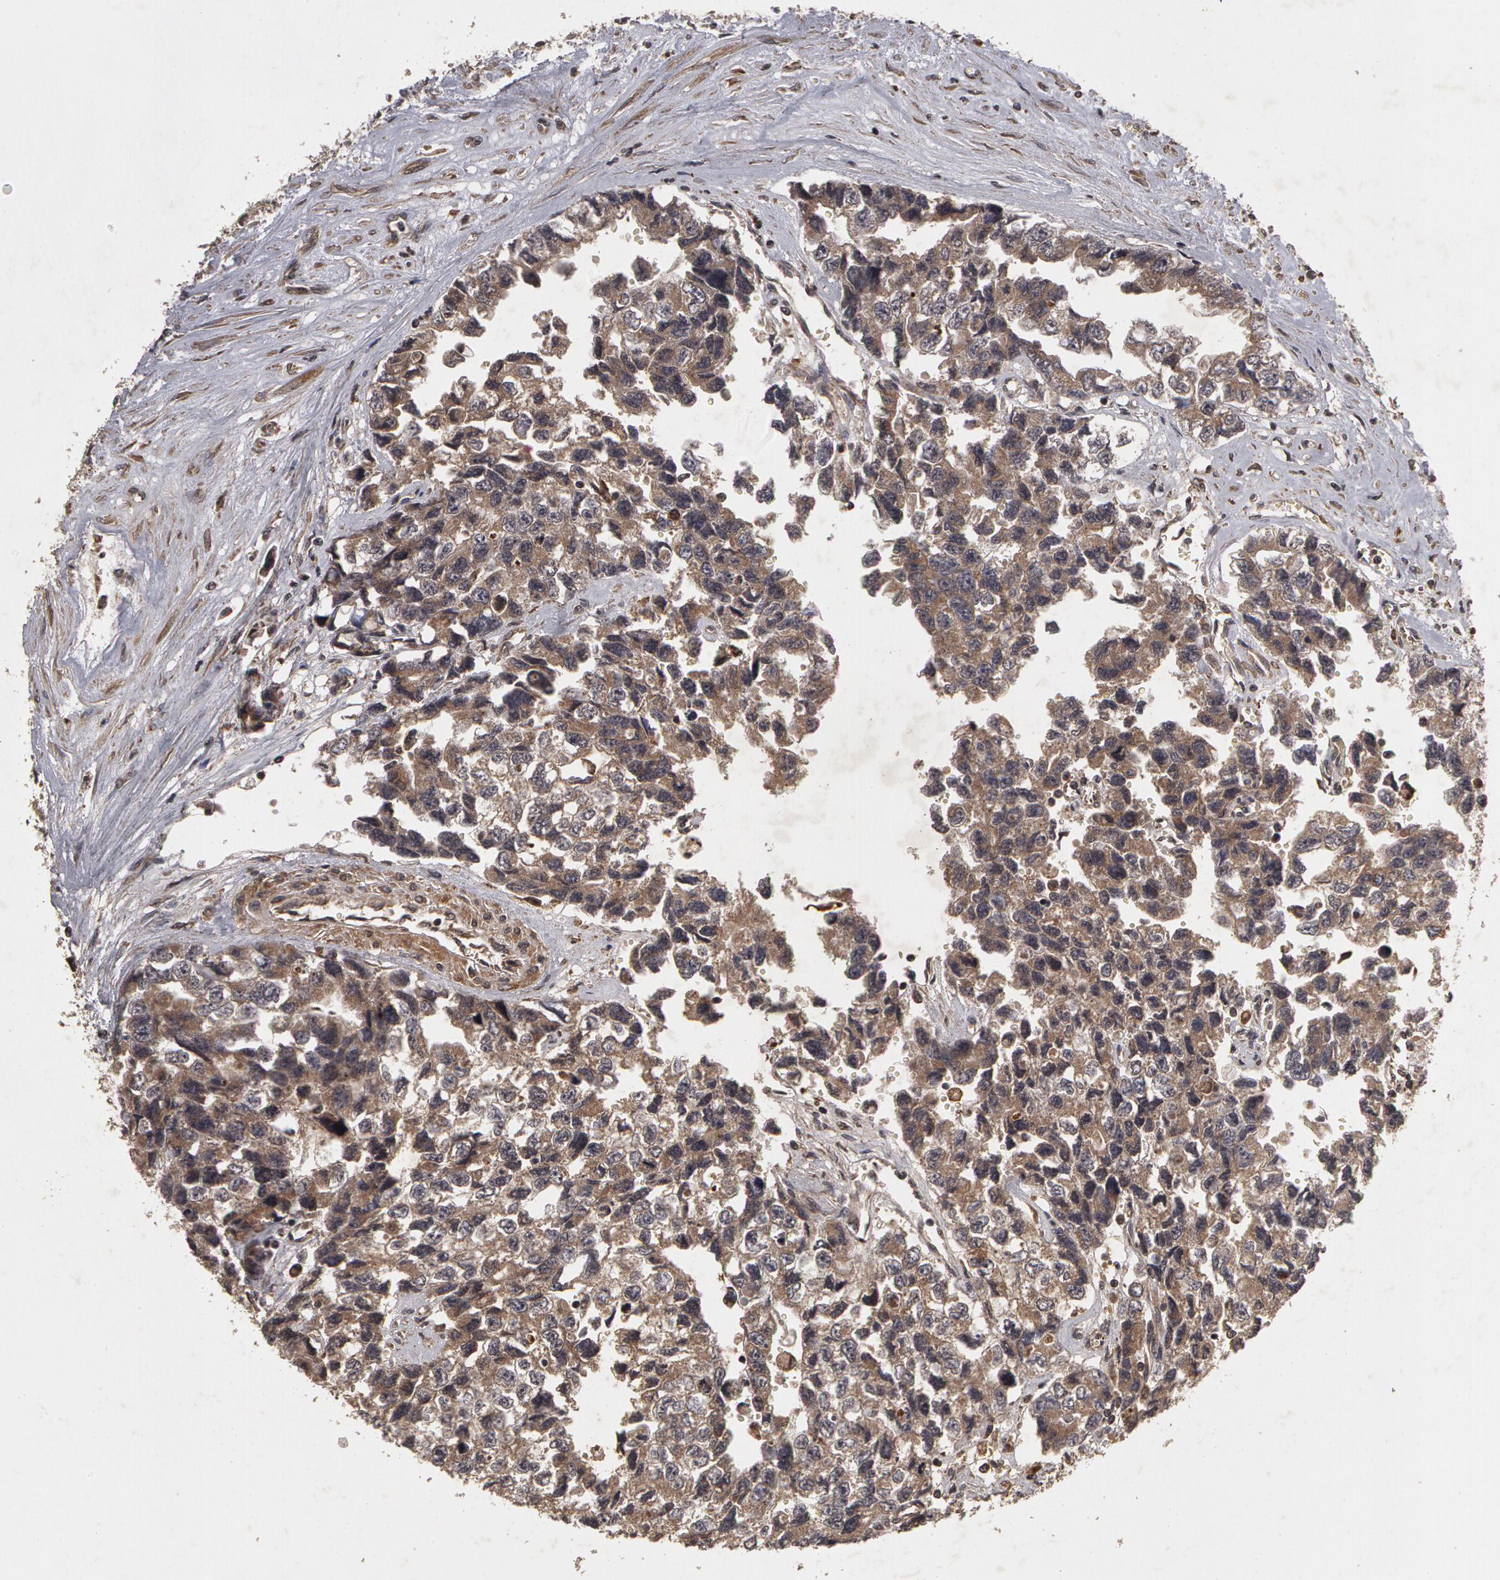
{"staining": {"intensity": "weak", "quantity": "25%-75%", "location": "cytoplasmic/membranous"}, "tissue": "testis cancer", "cell_type": "Tumor cells", "image_type": "cancer", "snomed": [{"axis": "morphology", "description": "Carcinoma, Embryonal, NOS"}, {"axis": "topography", "description": "Testis"}], "caption": "Human testis embryonal carcinoma stained for a protein (brown) shows weak cytoplasmic/membranous positive positivity in approximately 25%-75% of tumor cells.", "gene": "CALR", "patient": {"sex": "male", "age": 31}}